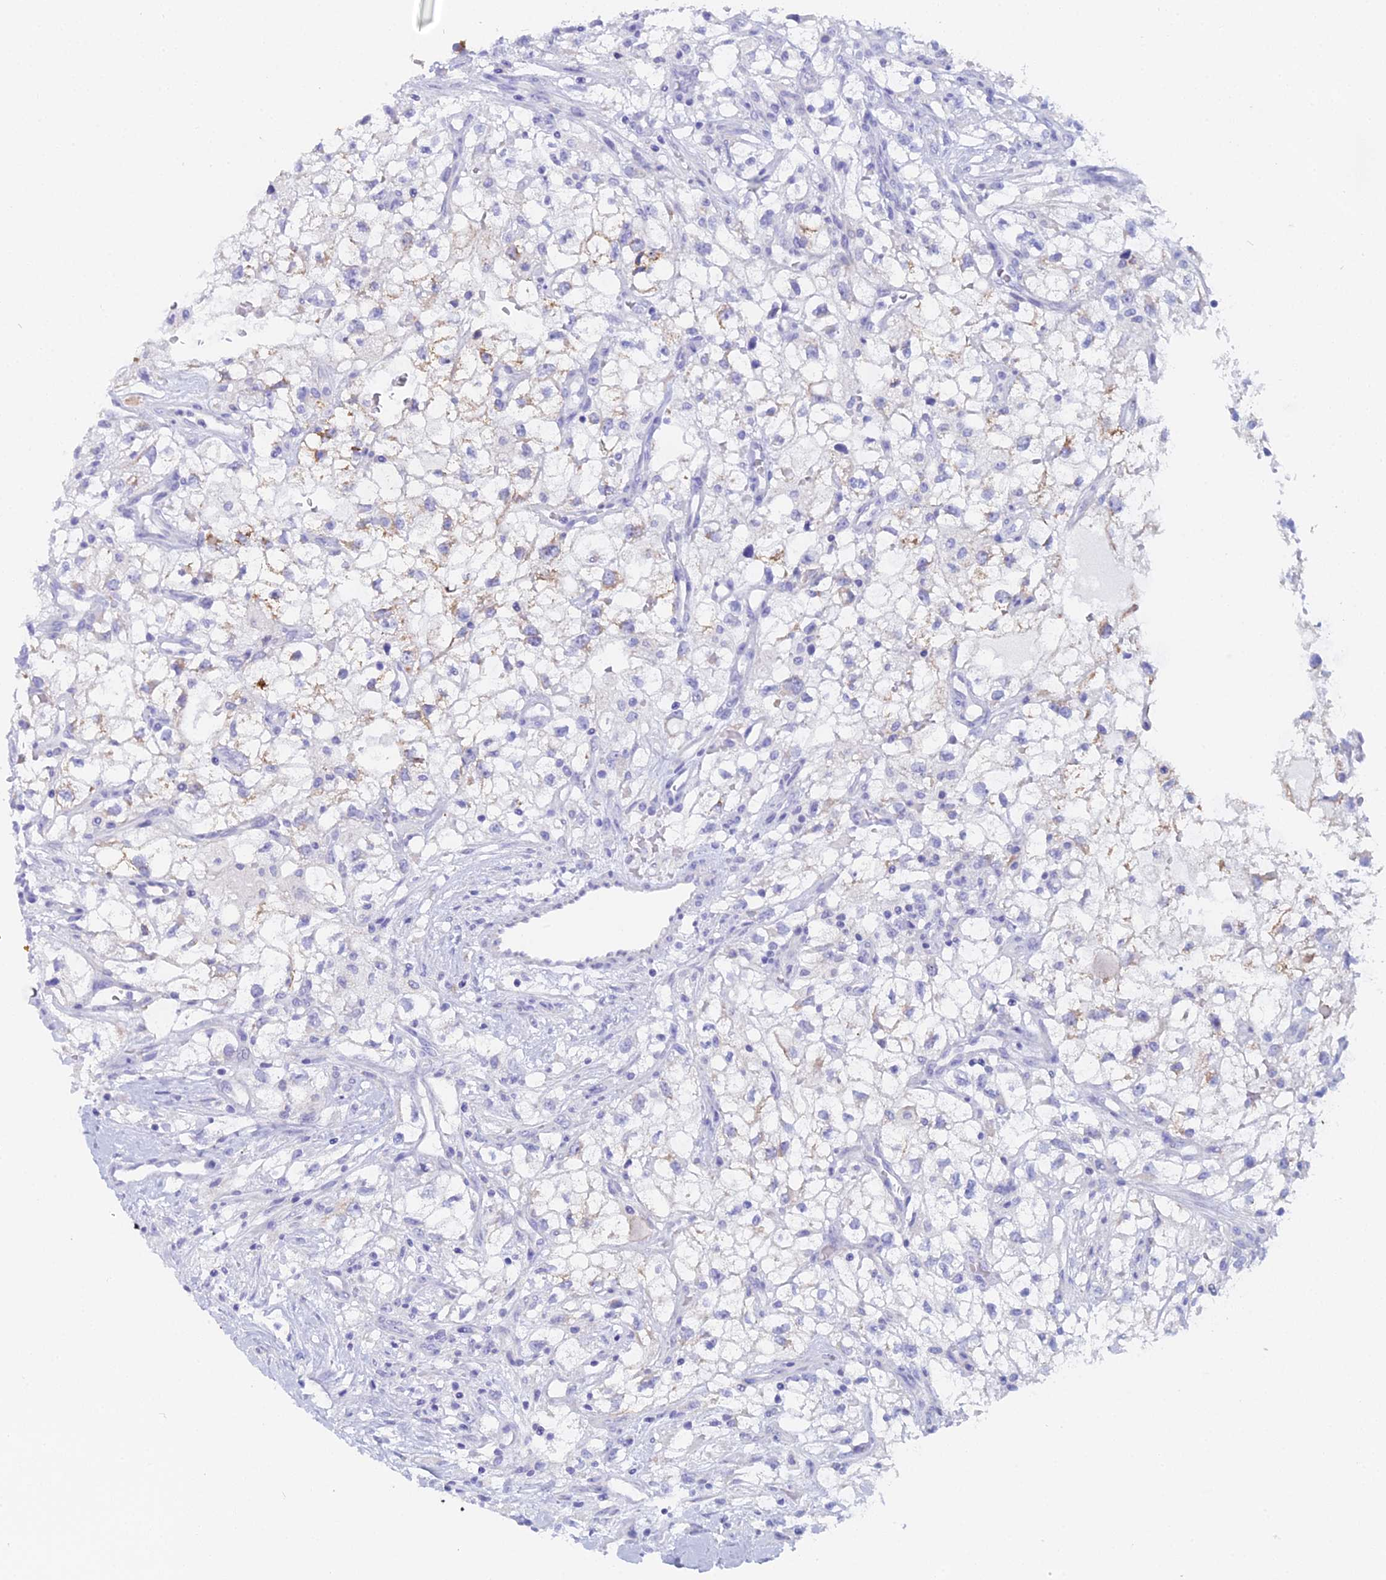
{"staining": {"intensity": "negative", "quantity": "none", "location": "none"}, "tissue": "renal cancer", "cell_type": "Tumor cells", "image_type": "cancer", "snomed": [{"axis": "morphology", "description": "Adenocarcinoma, NOS"}, {"axis": "topography", "description": "Kidney"}], "caption": "This image is of renal adenocarcinoma stained with IHC to label a protein in brown with the nuclei are counter-stained blue. There is no staining in tumor cells.", "gene": "CGB2", "patient": {"sex": "male", "age": 59}}